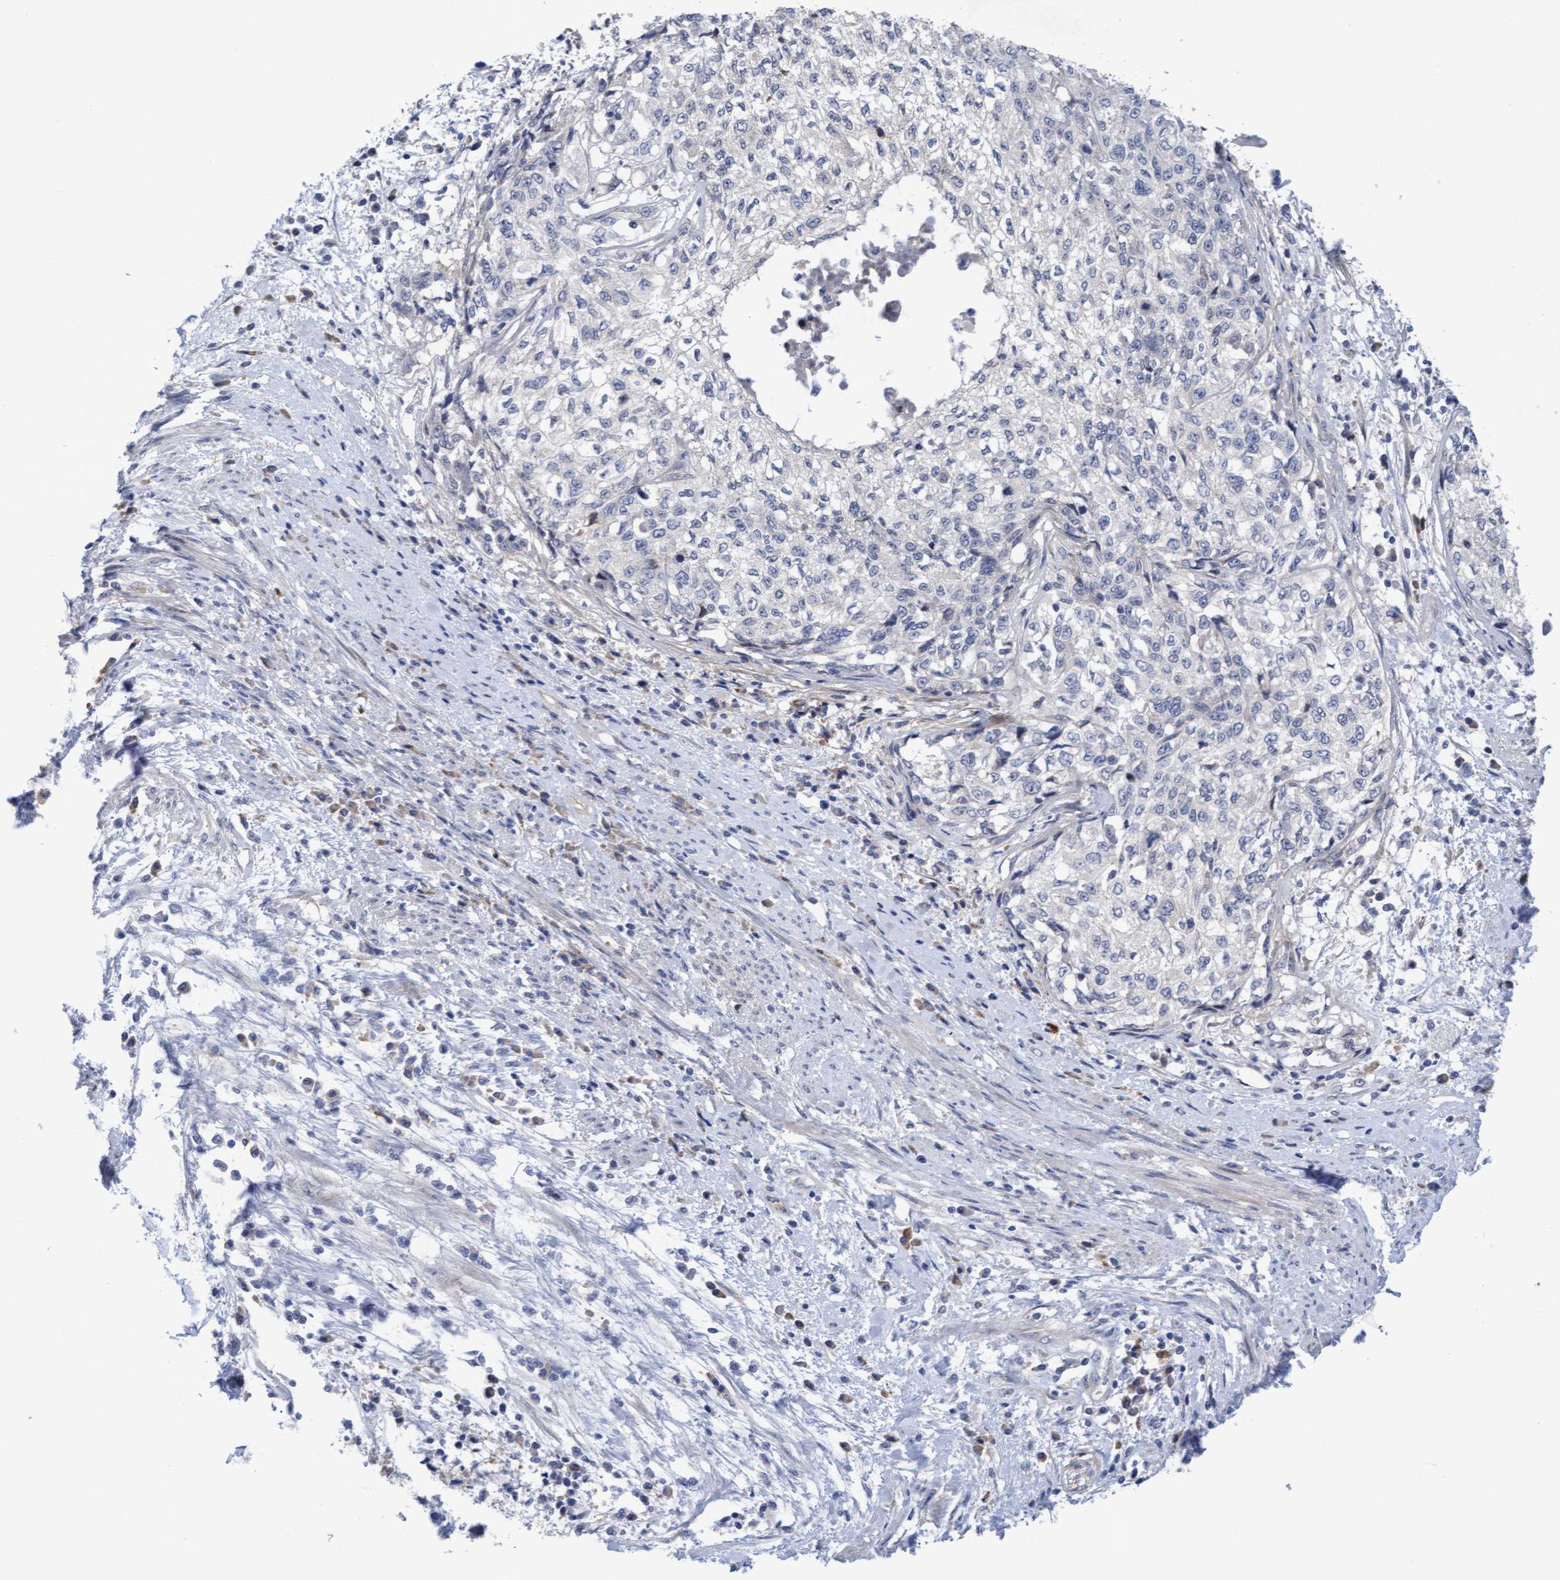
{"staining": {"intensity": "negative", "quantity": "none", "location": "none"}, "tissue": "cervical cancer", "cell_type": "Tumor cells", "image_type": "cancer", "snomed": [{"axis": "morphology", "description": "Squamous cell carcinoma, NOS"}, {"axis": "topography", "description": "Cervix"}], "caption": "Image shows no protein staining in tumor cells of squamous cell carcinoma (cervical) tissue.", "gene": "PLCD1", "patient": {"sex": "female", "age": 57}}